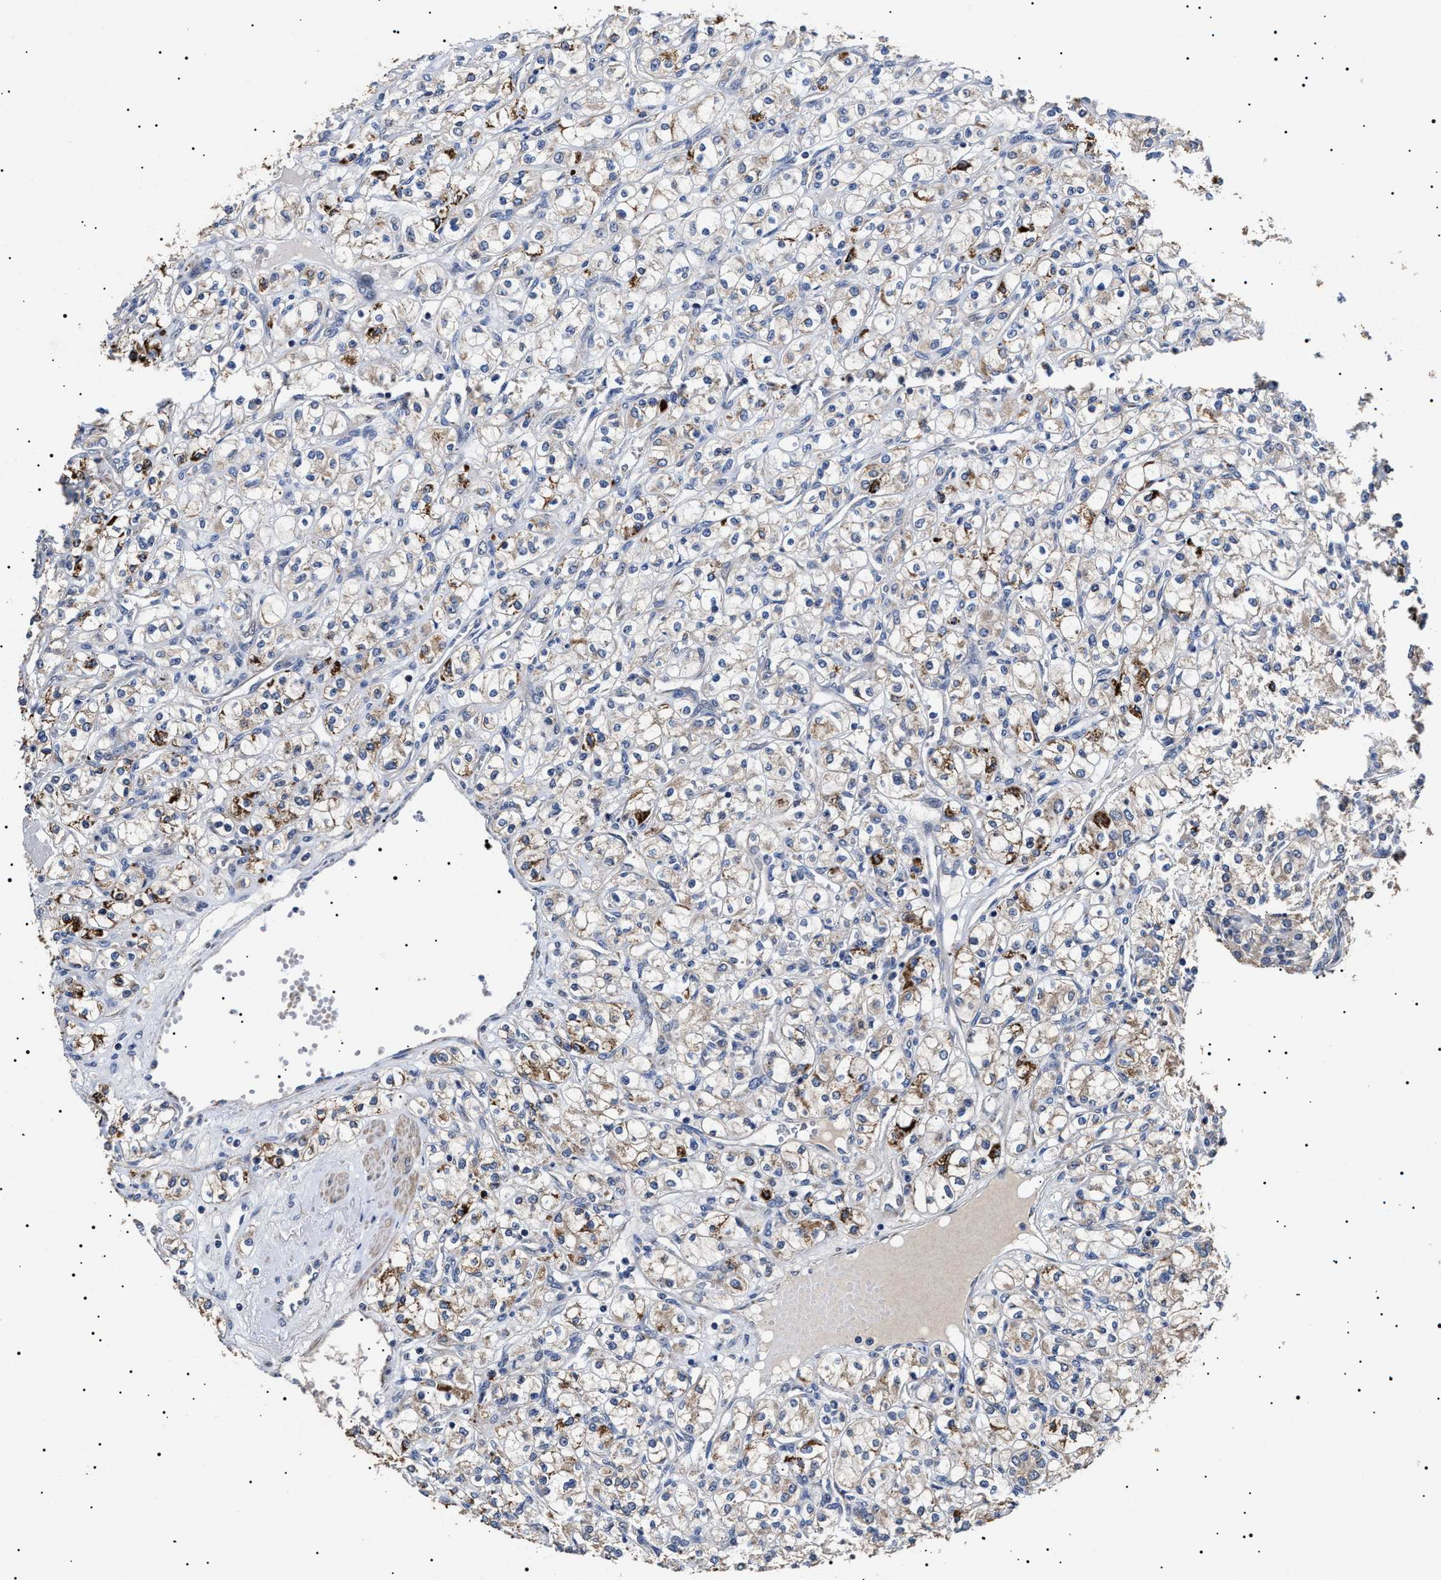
{"staining": {"intensity": "moderate", "quantity": "<25%", "location": "cytoplasmic/membranous"}, "tissue": "renal cancer", "cell_type": "Tumor cells", "image_type": "cancer", "snomed": [{"axis": "morphology", "description": "Adenocarcinoma, NOS"}, {"axis": "topography", "description": "Kidney"}], "caption": "IHC (DAB) staining of renal cancer (adenocarcinoma) reveals moderate cytoplasmic/membranous protein positivity in approximately <25% of tumor cells.", "gene": "RAB34", "patient": {"sex": "male", "age": 77}}